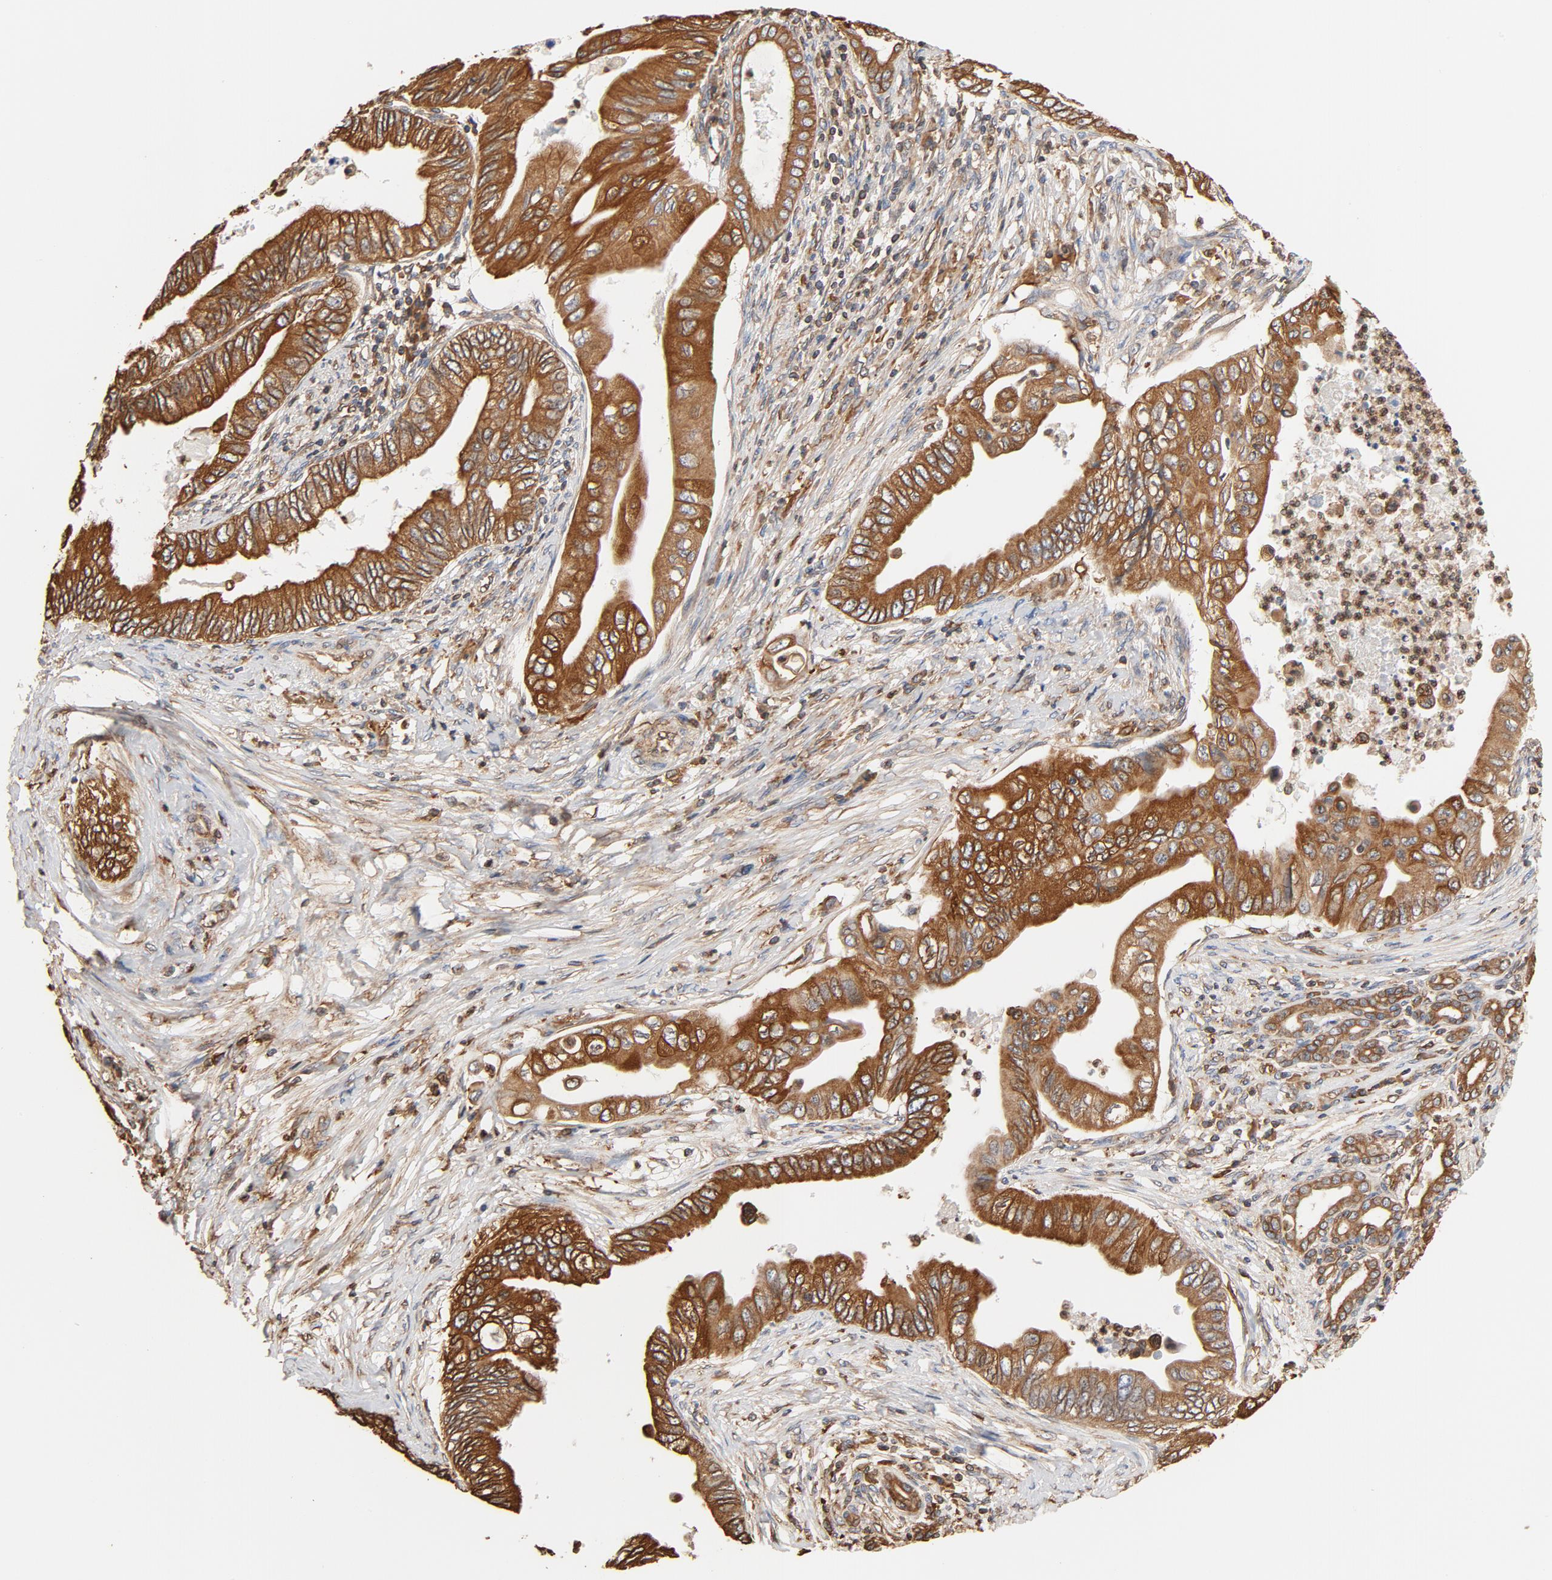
{"staining": {"intensity": "strong", "quantity": ">75%", "location": "cytoplasmic/membranous"}, "tissue": "pancreatic cancer", "cell_type": "Tumor cells", "image_type": "cancer", "snomed": [{"axis": "morphology", "description": "Adenocarcinoma, NOS"}, {"axis": "topography", "description": "Pancreas"}], "caption": "The image displays staining of adenocarcinoma (pancreatic), revealing strong cytoplasmic/membranous protein expression (brown color) within tumor cells. Immunohistochemistry (ihc) stains the protein in brown and the nuclei are stained blue.", "gene": "BCAP31", "patient": {"sex": "female", "age": 66}}